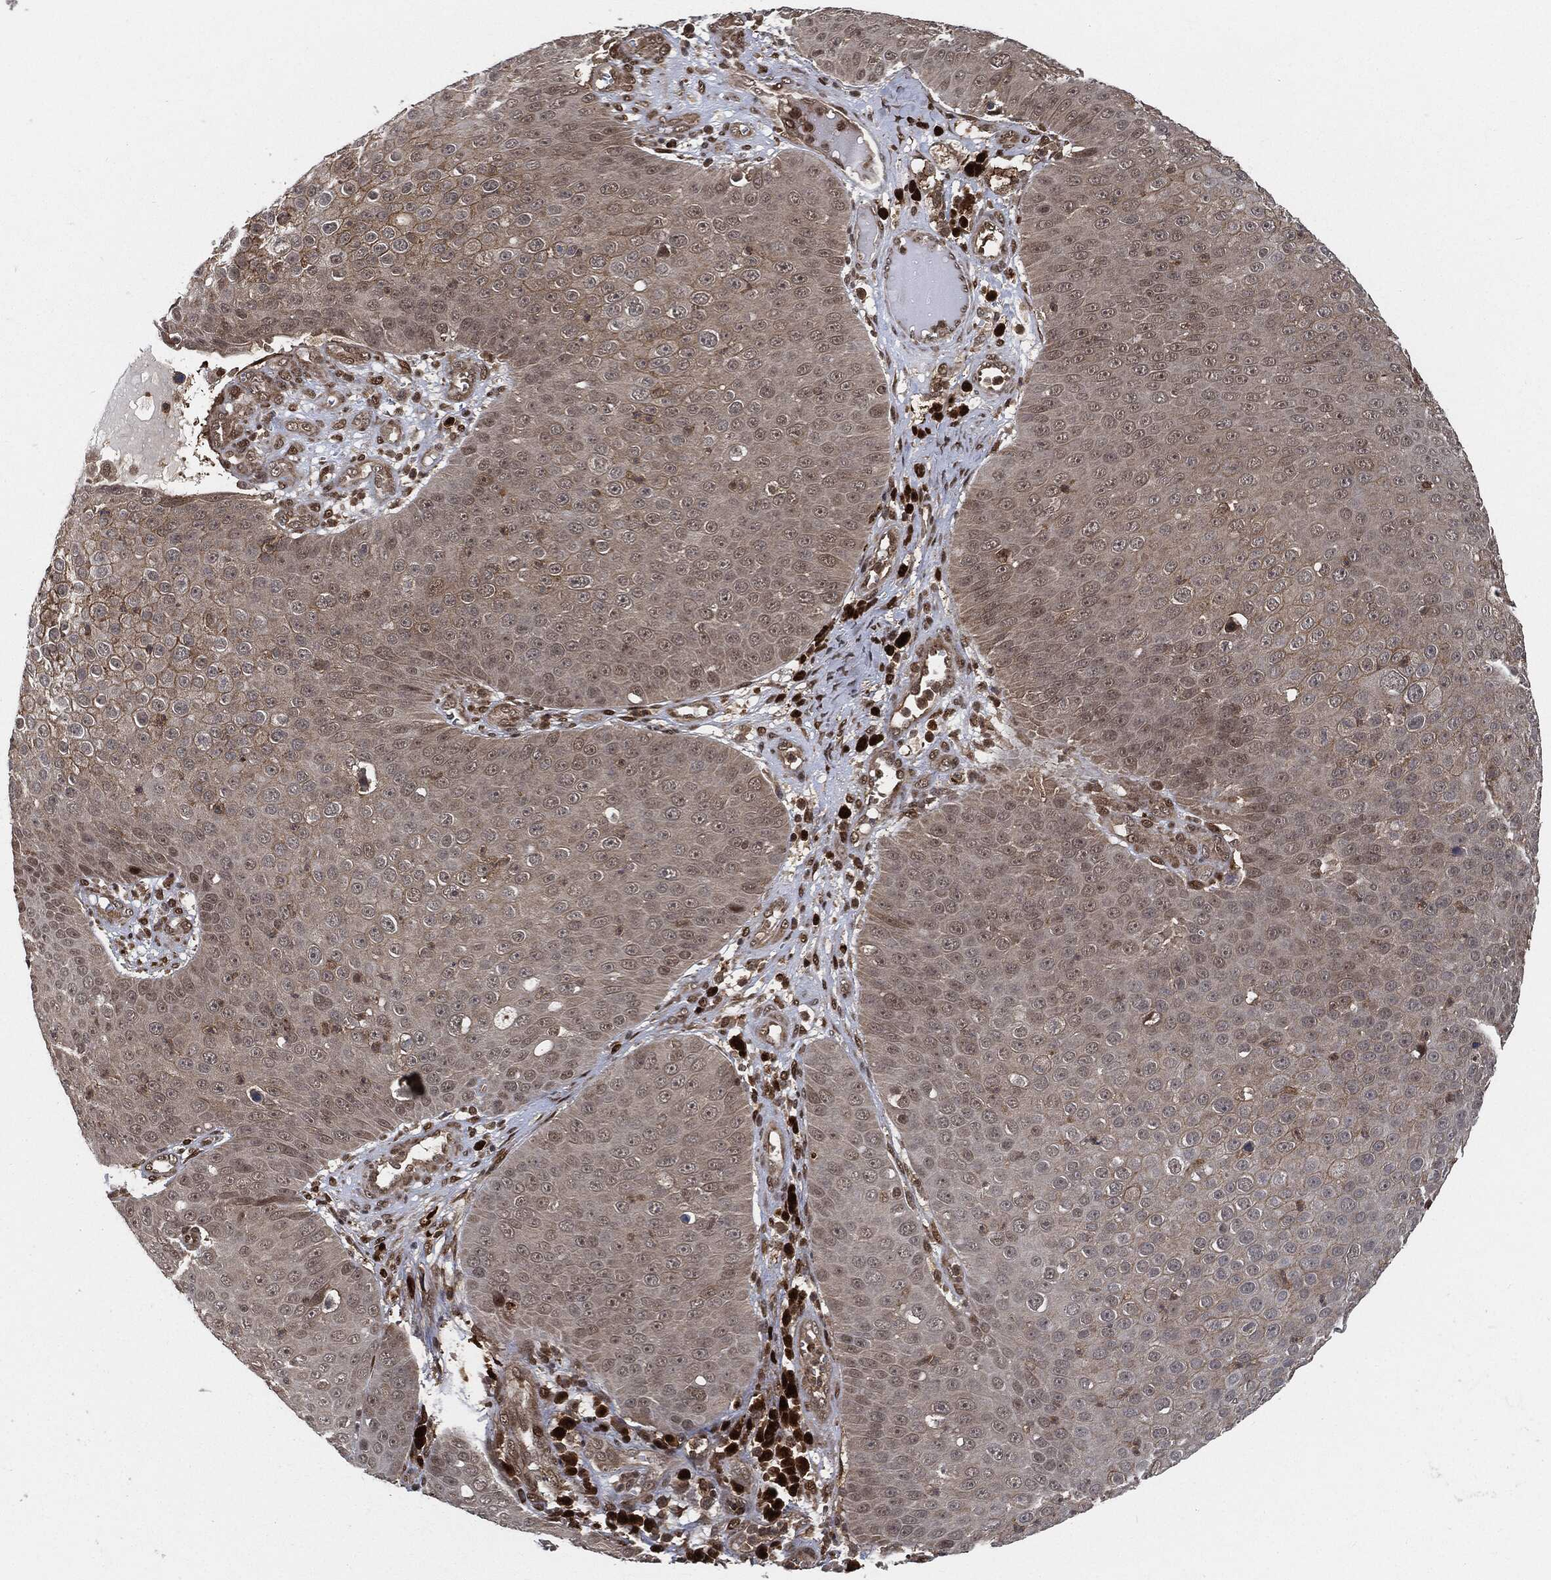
{"staining": {"intensity": "negative", "quantity": "none", "location": "none"}, "tissue": "skin cancer", "cell_type": "Tumor cells", "image_type": "cancer", "snomed": [{"axis": "morphology", "description": "Squamous cell carcinoma, NOS"}, {"axis": "topography", "description": "Skin"}], "caption": "Immunohistochemistry (IHC) photomicrograph of human squamous cell carcinoma (skin) stained for a protein (brown), which demonstrates no positivity in tumor cells.", "gene": "CUTA", "patient": {"sex": "male", "age": 71}}